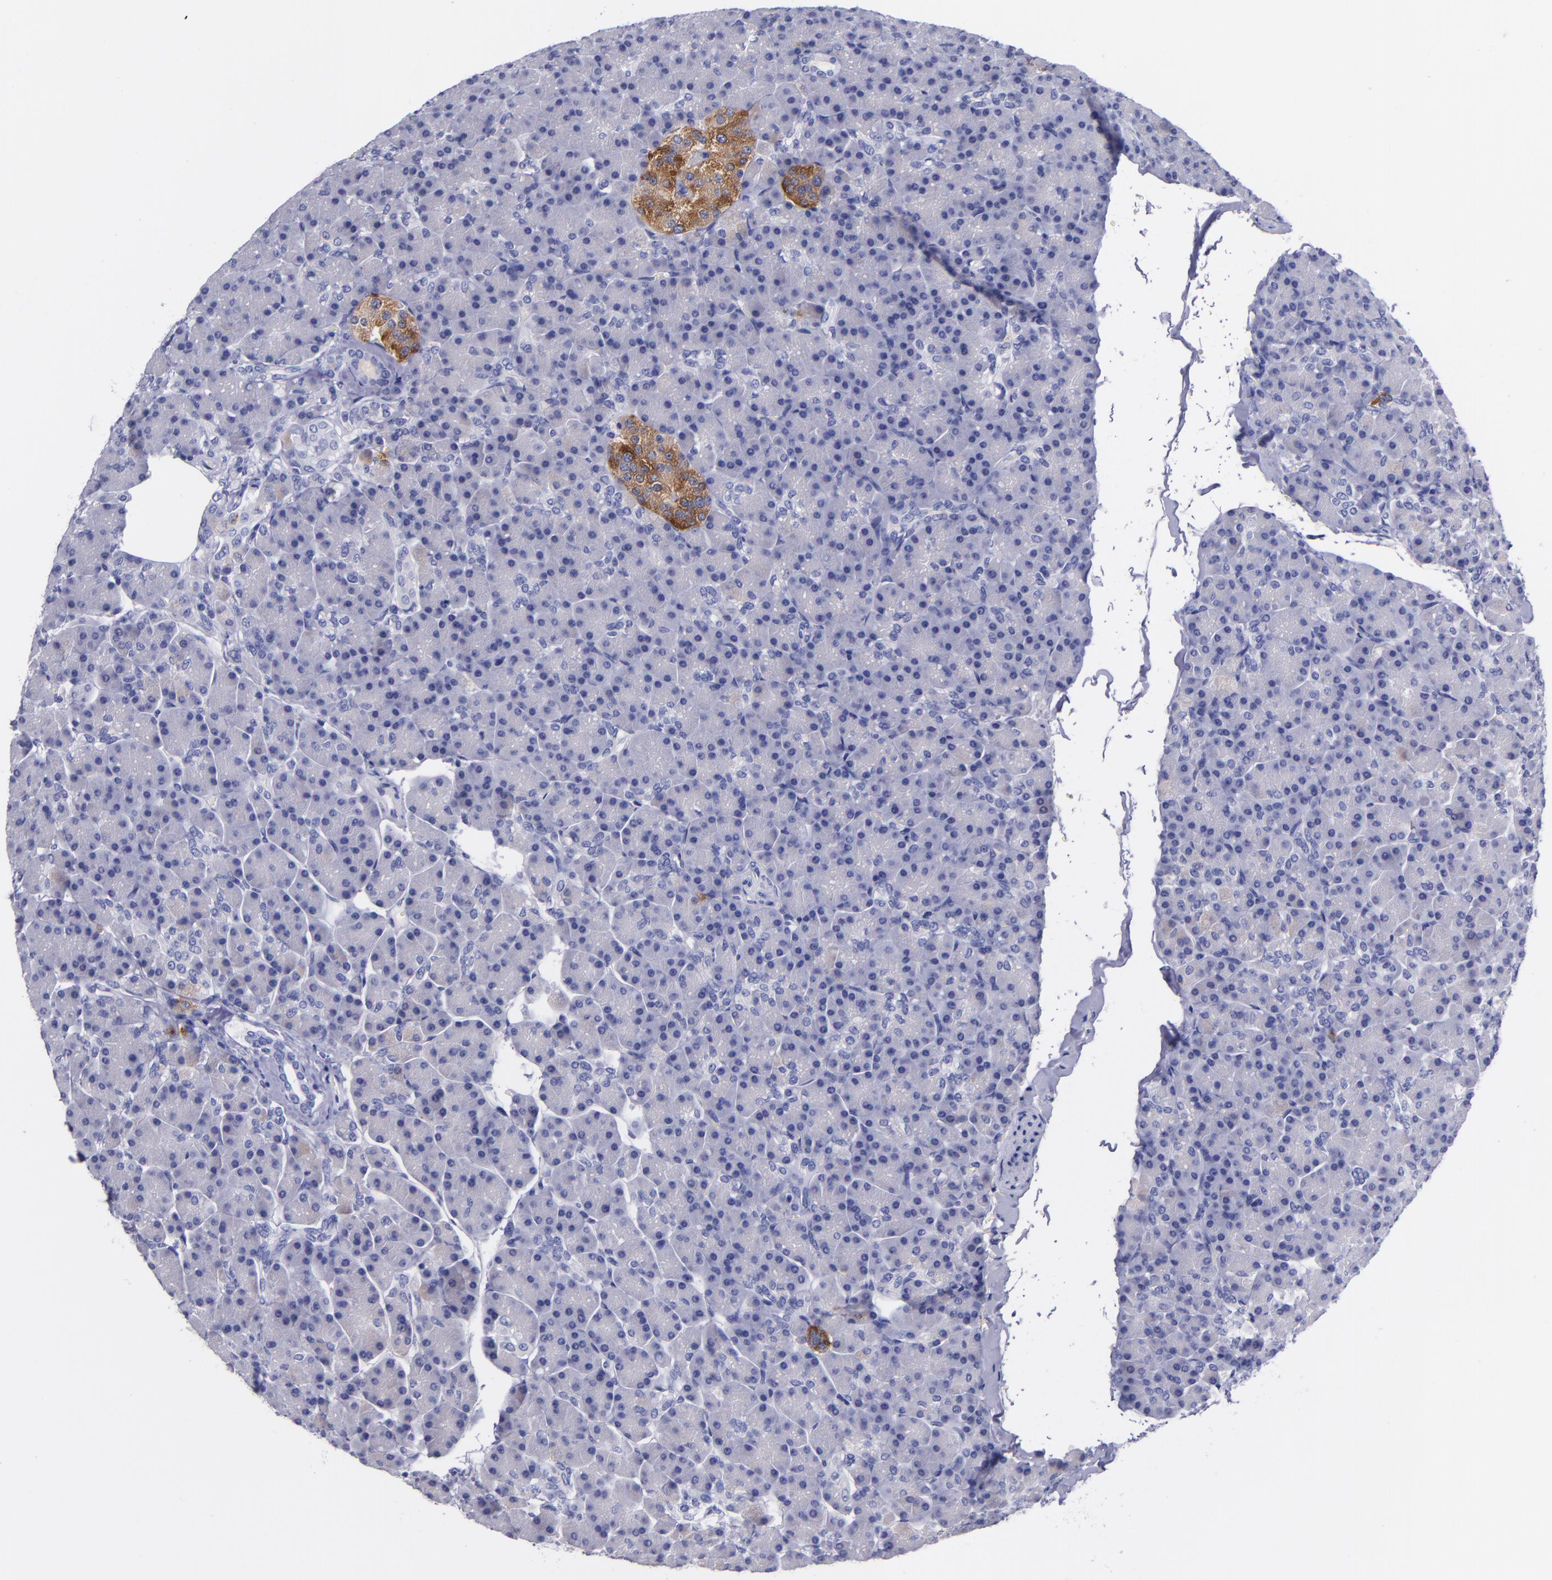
{"staining": {"intensity": "negative", "quantity": "none", "location": "none"}, "tissue": "pancreas", "cell_type": "Exocrine glandular cells", "image_type": "normal", "snomed": [{"axis": "morphology", "description": "Normal tissue, NOS"}, {"axis": "topography", "description": "Pancreas"}], "caption": "Exocrine glandular cells are negative for brown protein staining in unremarkable pancreas. (Brightfield microscopy of DAB (3,3'-diaminobenzidine) immunohistochemistry at high magnification).", "gene": "SV2A", "patient": {"sex": "female", "age": 43}}